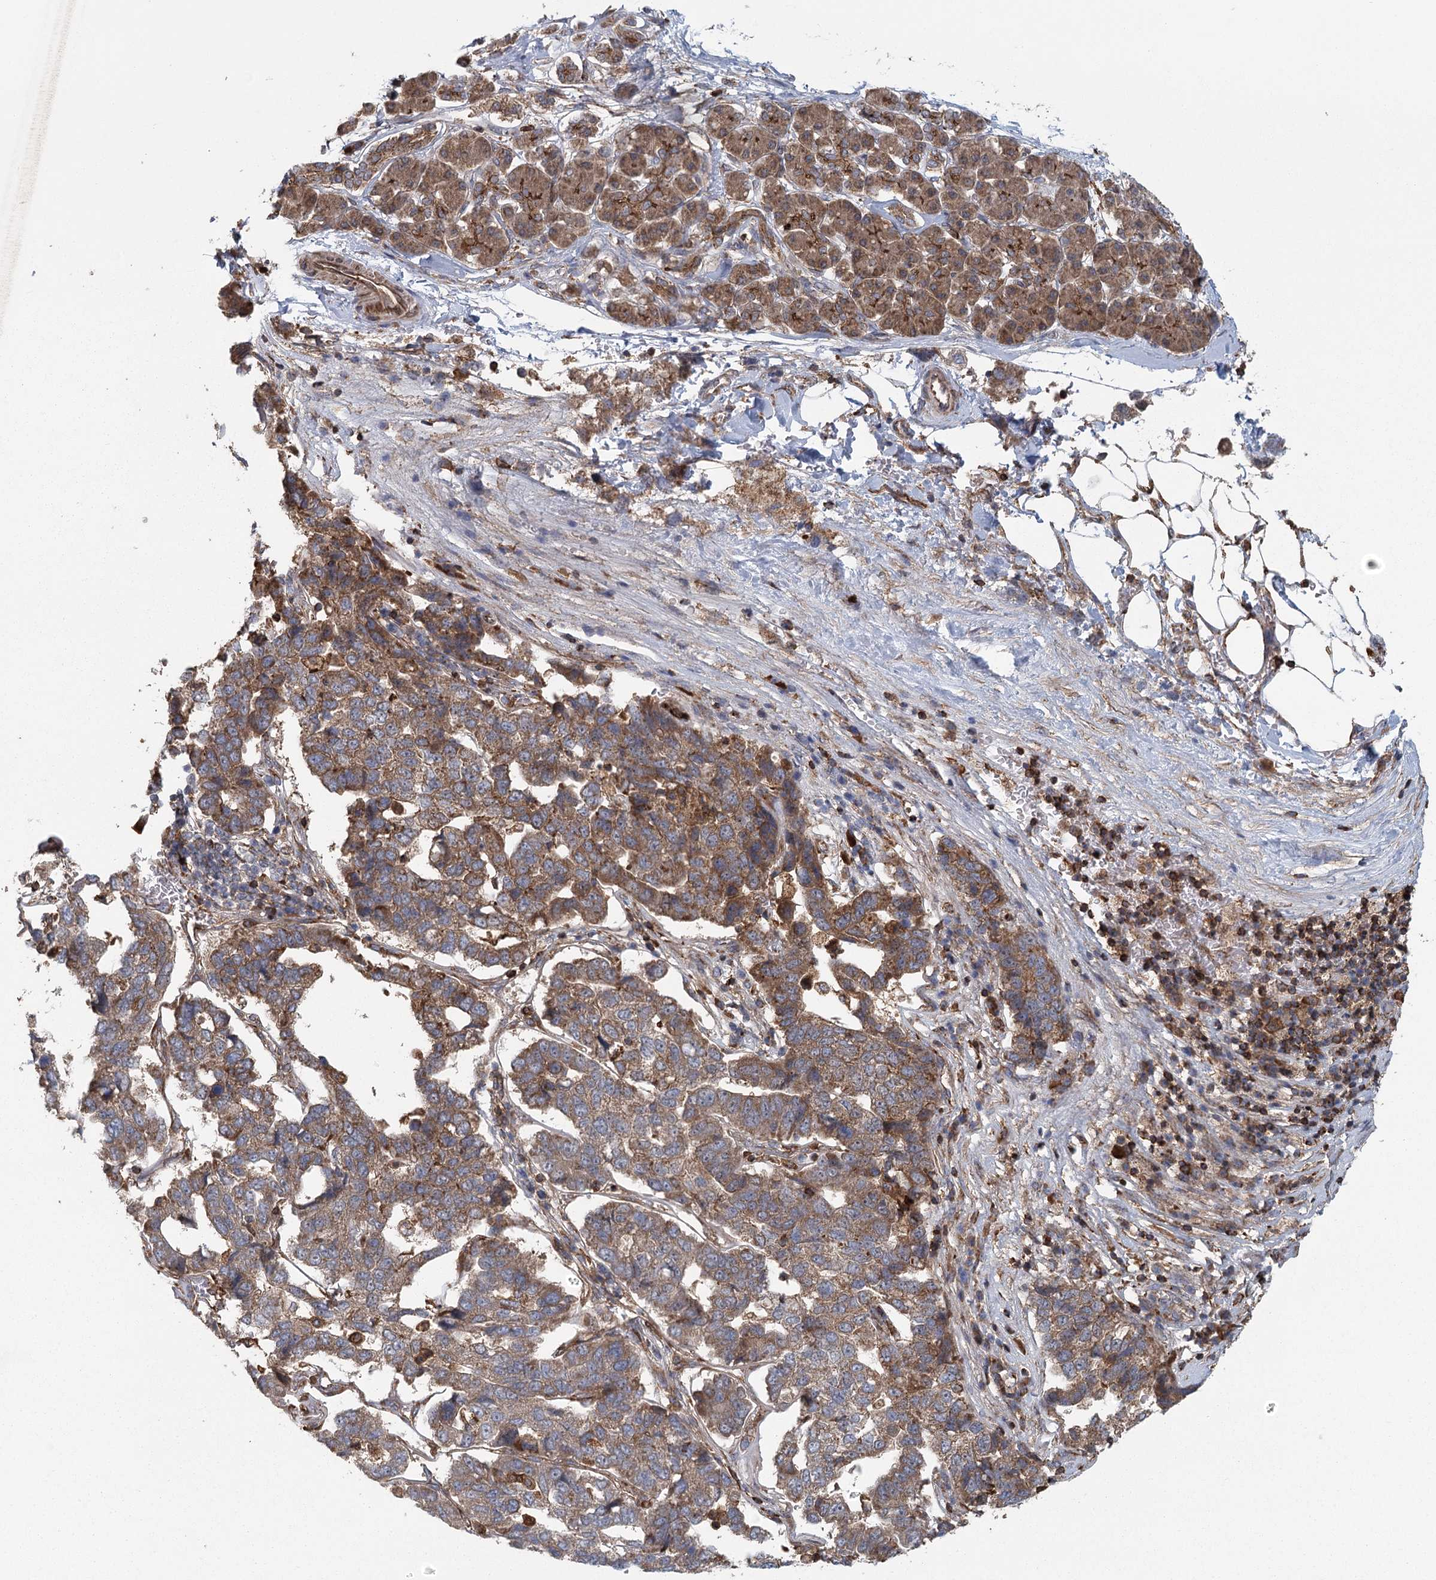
{"staining": {"intensity": "moderate", "quantity": "25%-75%", "location": "cytoplasmic/membranous"}, "tissue": "pancreatic cancer", "cell_type": "Tumor cells", "image_type": "cancer", "snomed": [{"axis": "morphology", "description": "Adenocarcinoma, NOS"}, {"axis": "topography", "description": "Pancreas"}], "caption": "DAB immunohistochemical staining of pancreatic adenocarcinoma reveals moderate cytoplasmic/membranous protein expression in about 25%-75% of tumor cells. (brown staining indicates protein expression, while blue staining denotes nuclei).", "gene": "PLEKHA7", "patient": {"sex": "female", "age": 61}}